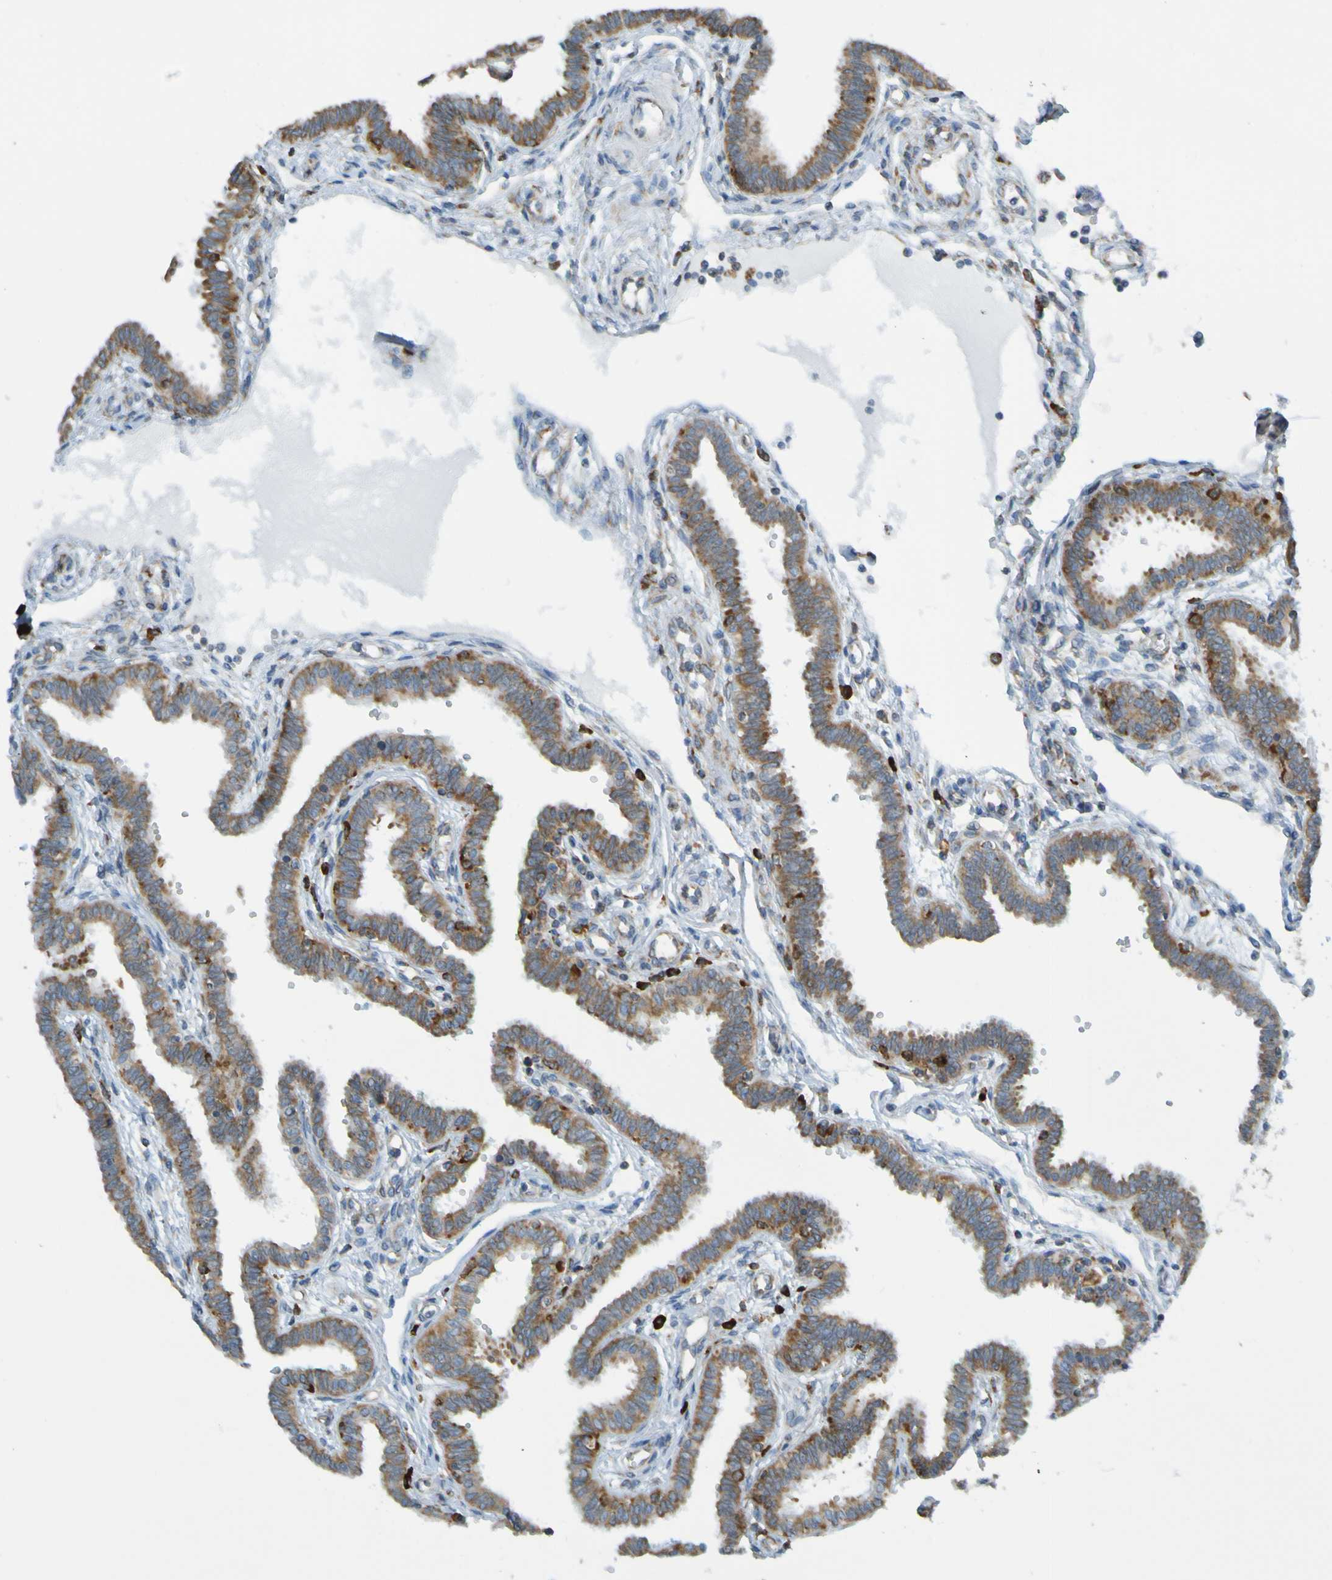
{"staining": {"intensity": "weak", "quantity": ">75%", "location": "cytoplasmic/membranous"}, "tissue": "fallopian tube", "cell_type": "Glandular cells", "image_type": "normal", "snomed": [{"axis": "morphology", "description": "Normal tissue, NOS"}, {"axis": "topography", "description": "Fallopian tube"}], "caption": "Protein staining of normal fallopian tube demonstrates weak cytoplasmic/membranous staining in approximately >75% of glandular cells.", "gene": "SSR1", "patient": {"sex": "female", "age": 32}}